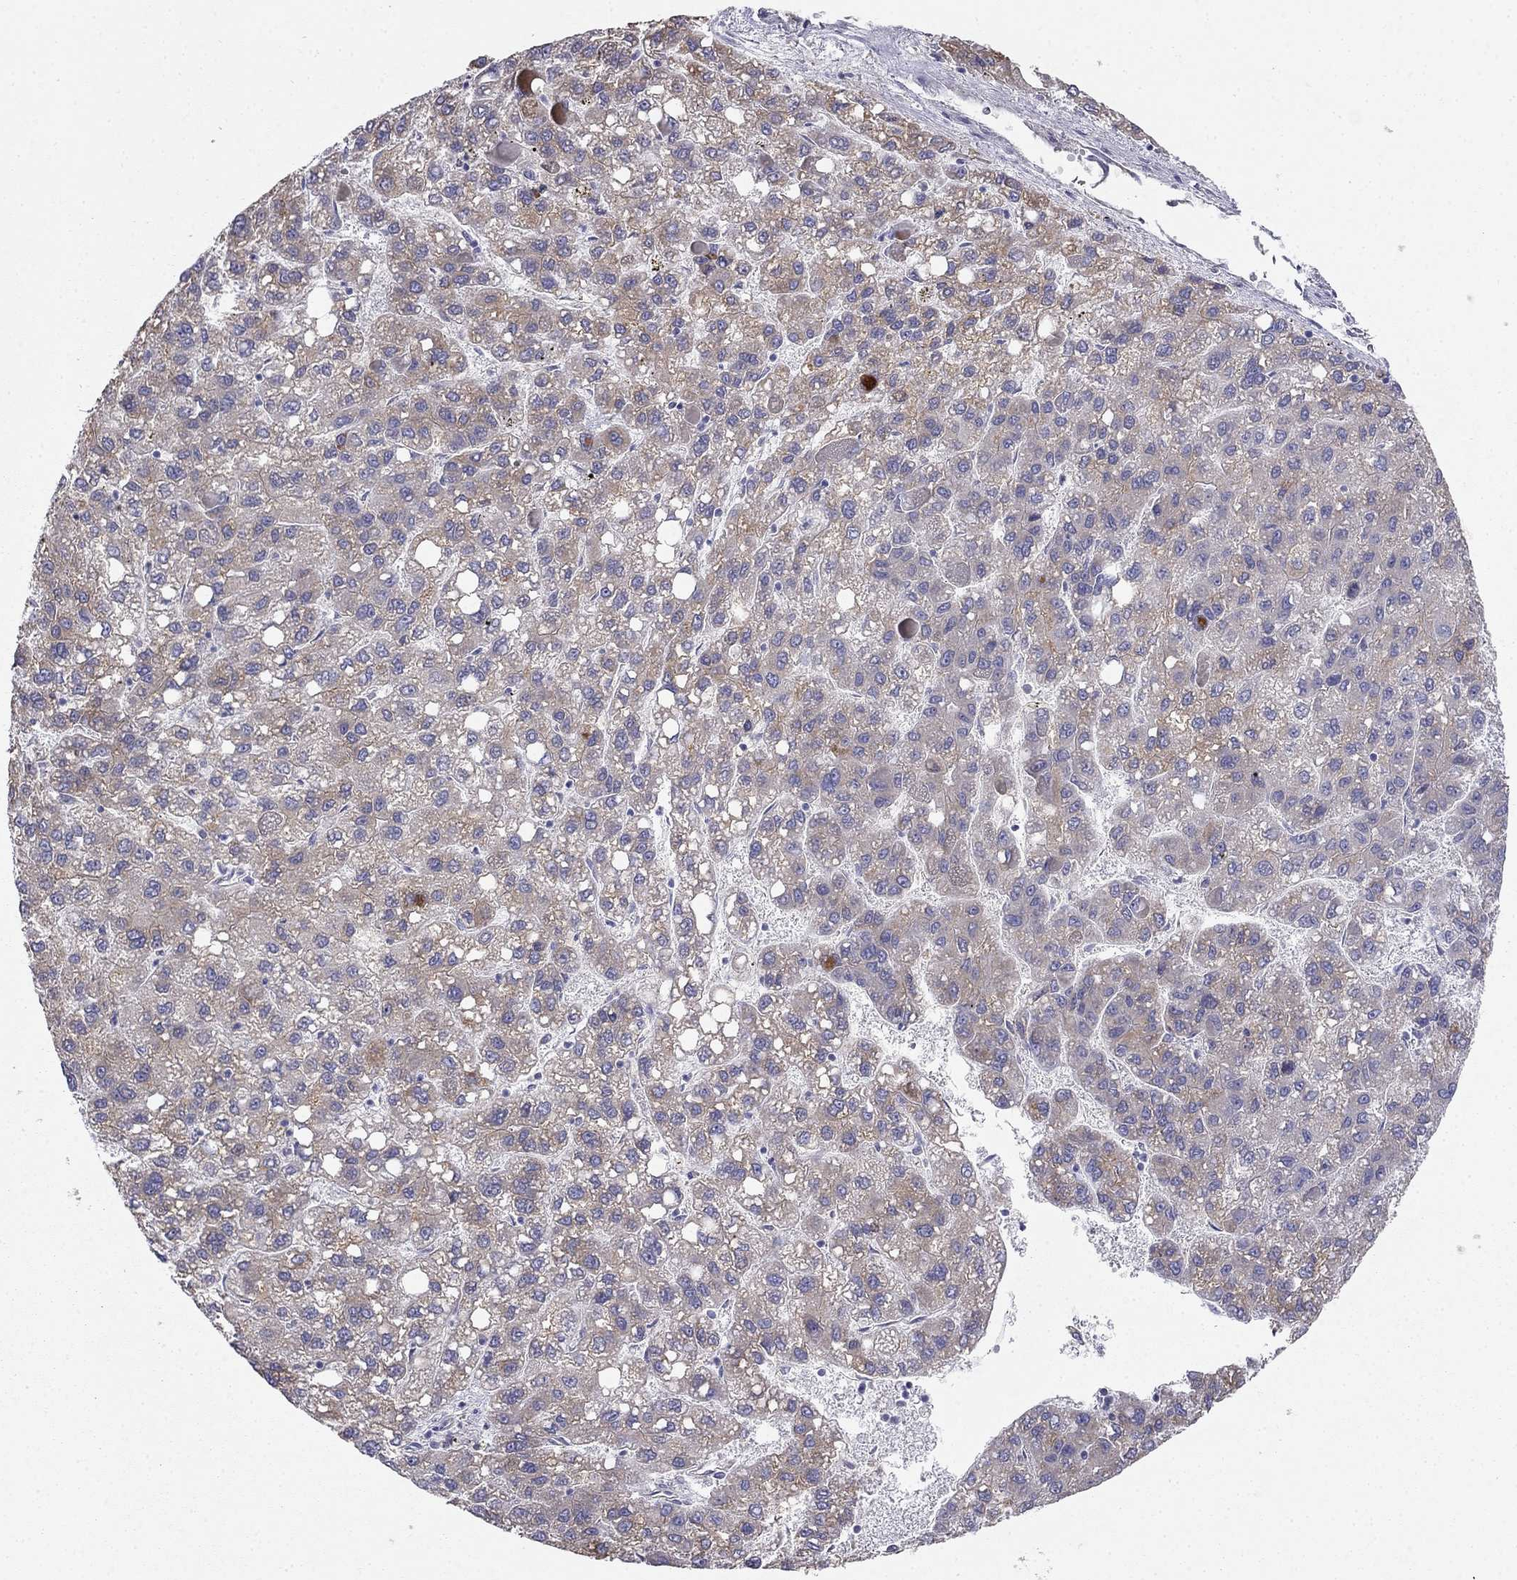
{"staining": {"intensity": "moderate", "quantity": ">75%", "location": "cytoplasmic/membranous"}, "tissue": "liver cancer", "cell_type": "Tumor cells", "image_type": "cancer", "snomed": [{"axis": "morphology", "description": "Carcinoma, Hepatocellular, NOS"}, {"axis": "topography", "description": "Liver"}], "caption": "The histopathology image shows a brown stain indicating the presence of a protein in the cytoplasmic/membranous of tumor cells in hepatocellular carcinoma (liver). The protein is stained brown, and the nuclei are stained in blue (DAB IHC with brightfield microscopy, high magnification).", "gene": "LONRF2", "patient": {"sex": "female", "age": 82}}